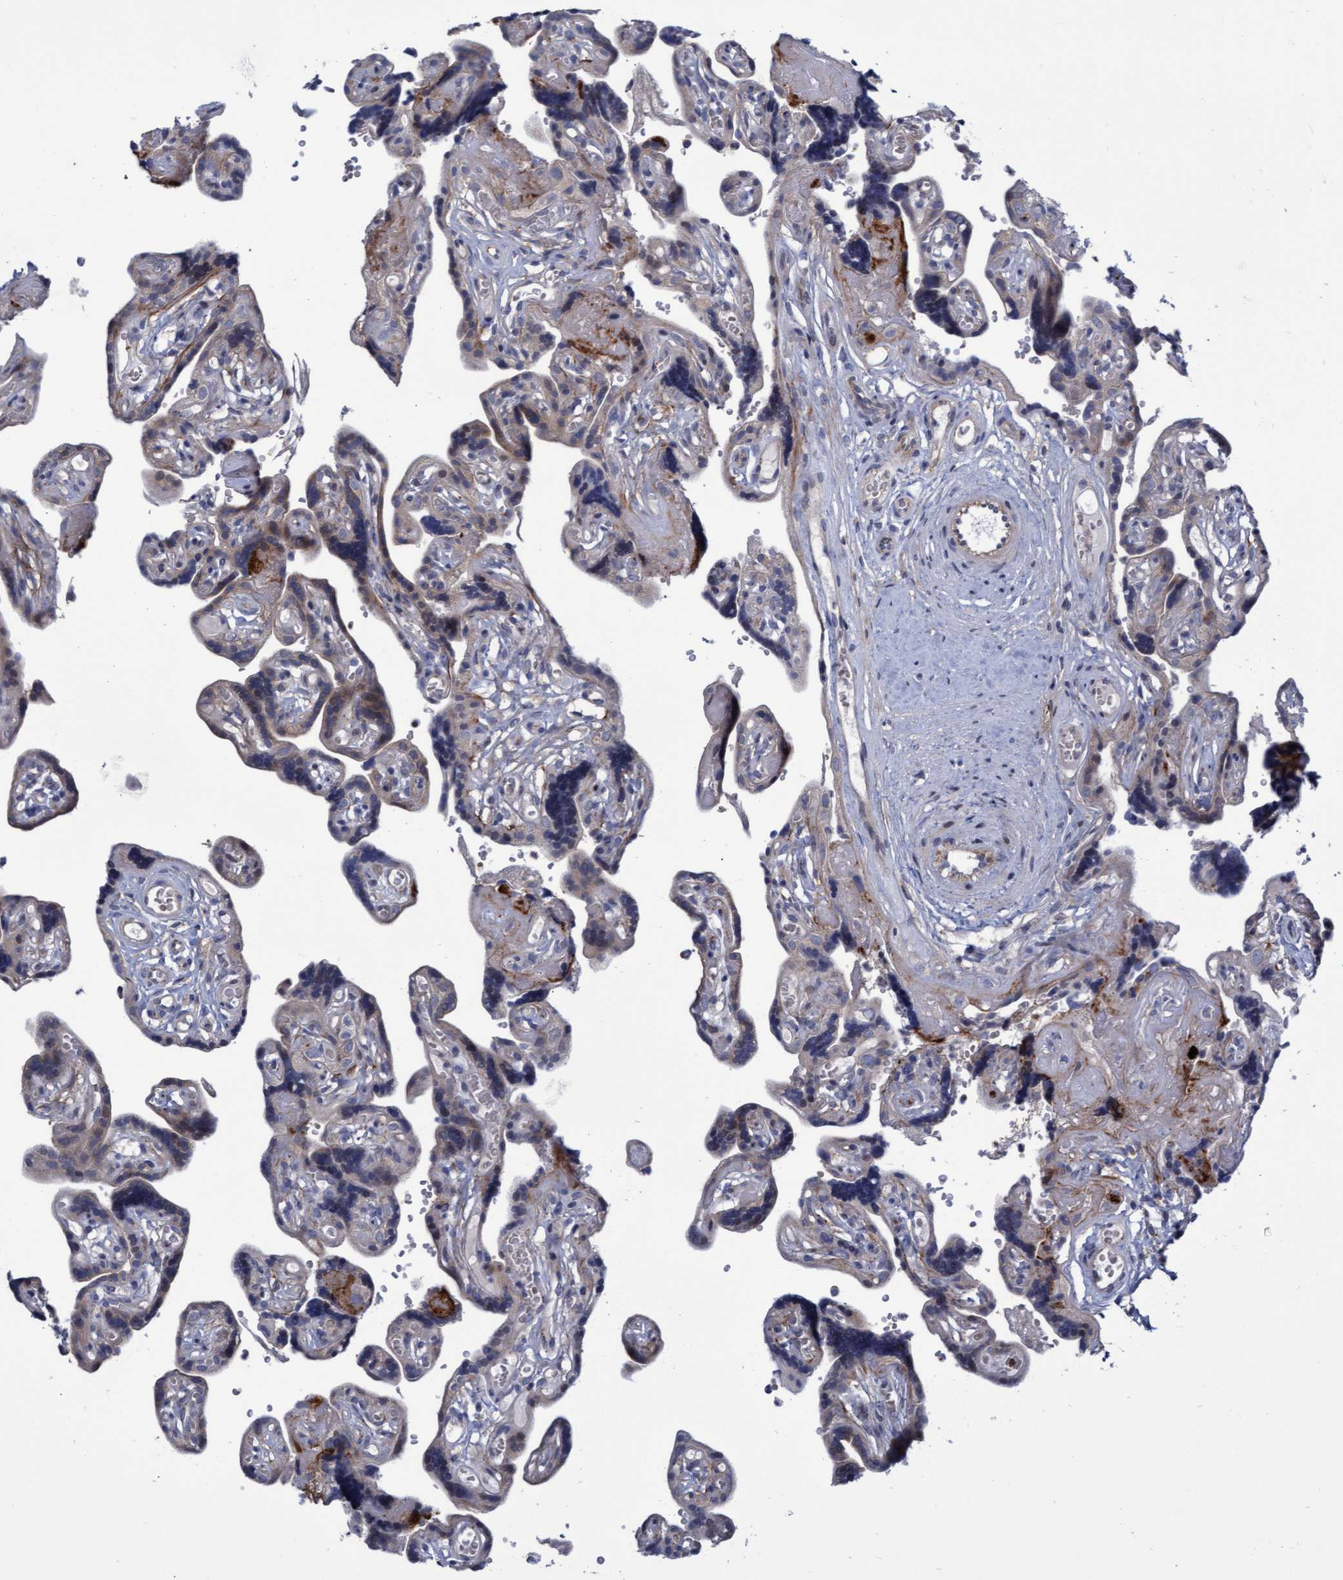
{"staining": {"intensity": "moderate", "quantity": ">75%", "location": "cytoplasmic/membranous"}, "tissue": "placenta", "cell_type": "Trophoblastic cells", "image_type": "normal", "snomed": [{"axis": "morphology", "description": "Normal tissue, NOS"}, {"axis": "topography", "description": "Placenta"}], "caption": "Immunohistochemical staining of normal placenta reveals >75% levels of moderate cytoplasmic/membranous protein expression in about >75% of trophoblastic cells. (brown staining indicates protein expression, while blue staining denotes nuclei).", "gene": "ABCF2", "patient": {"sex": "female", "age": 30}}